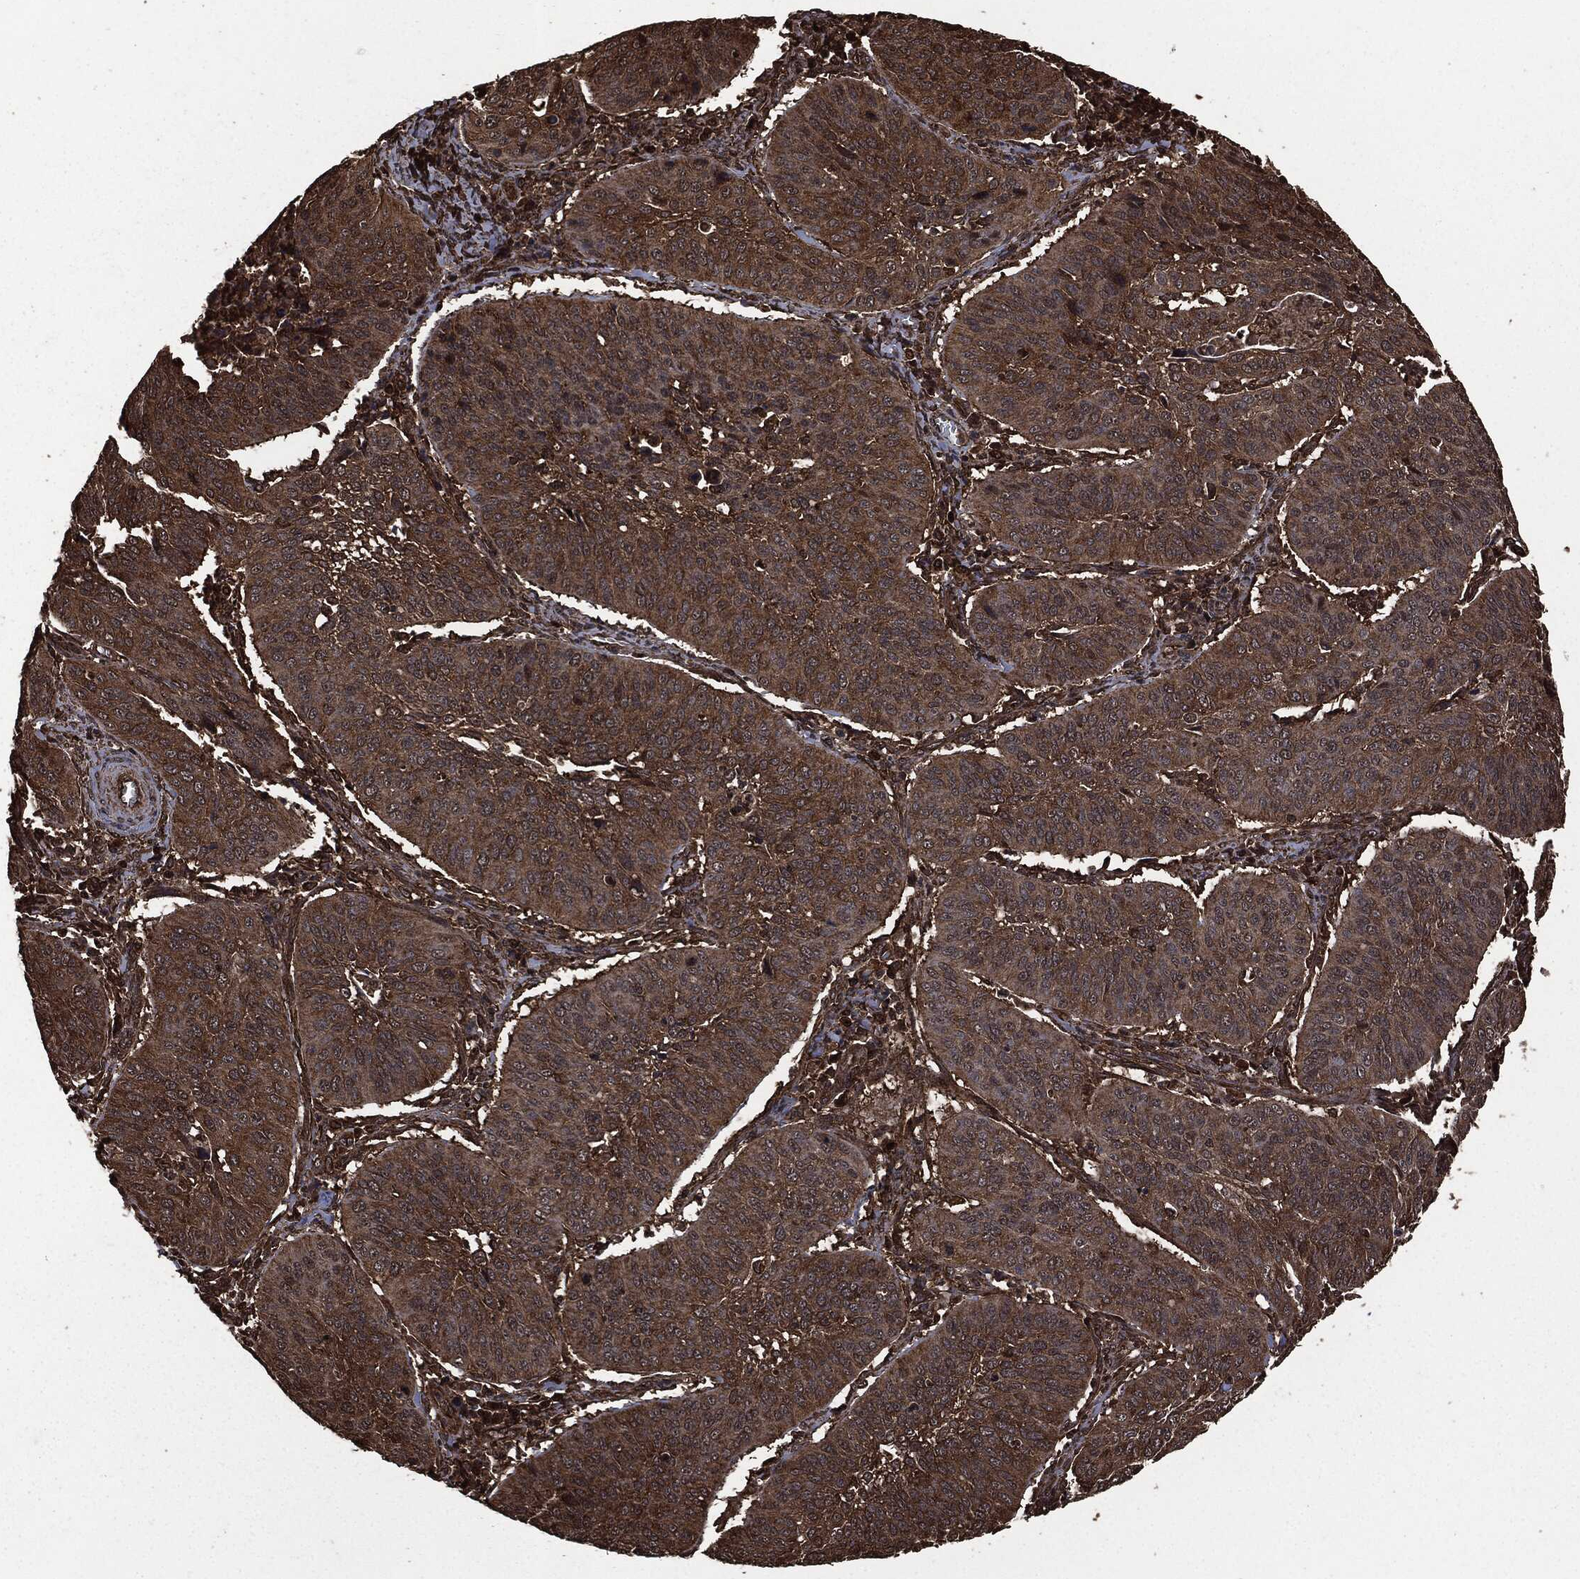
{"staining": {"intensity": "strong", "quantity": ">75%", "location": "cytoplasmic/membranous"}, "tissue": "cervical cancer", "cell_type": "Tumor cells", "image_type": "cancer", "snomed": [{"axis": "morphology", "description": "Normal tissue, NOS"}, {"axis": "morphology", "description": "Squamous cell carcinoma, NOS"}, {"axis": "topography", "description": "Cervix"}], "caption": "DAB (3,3'-diaminobenzidine) immunohistochemical staining of human cervical squamous cell carcinoma shows strong cytoplasmic/membranous protein staining in approximately >75% of tumor cells.", "gene": "HRAS", "patient": {"sex": "female", "age": 39}}